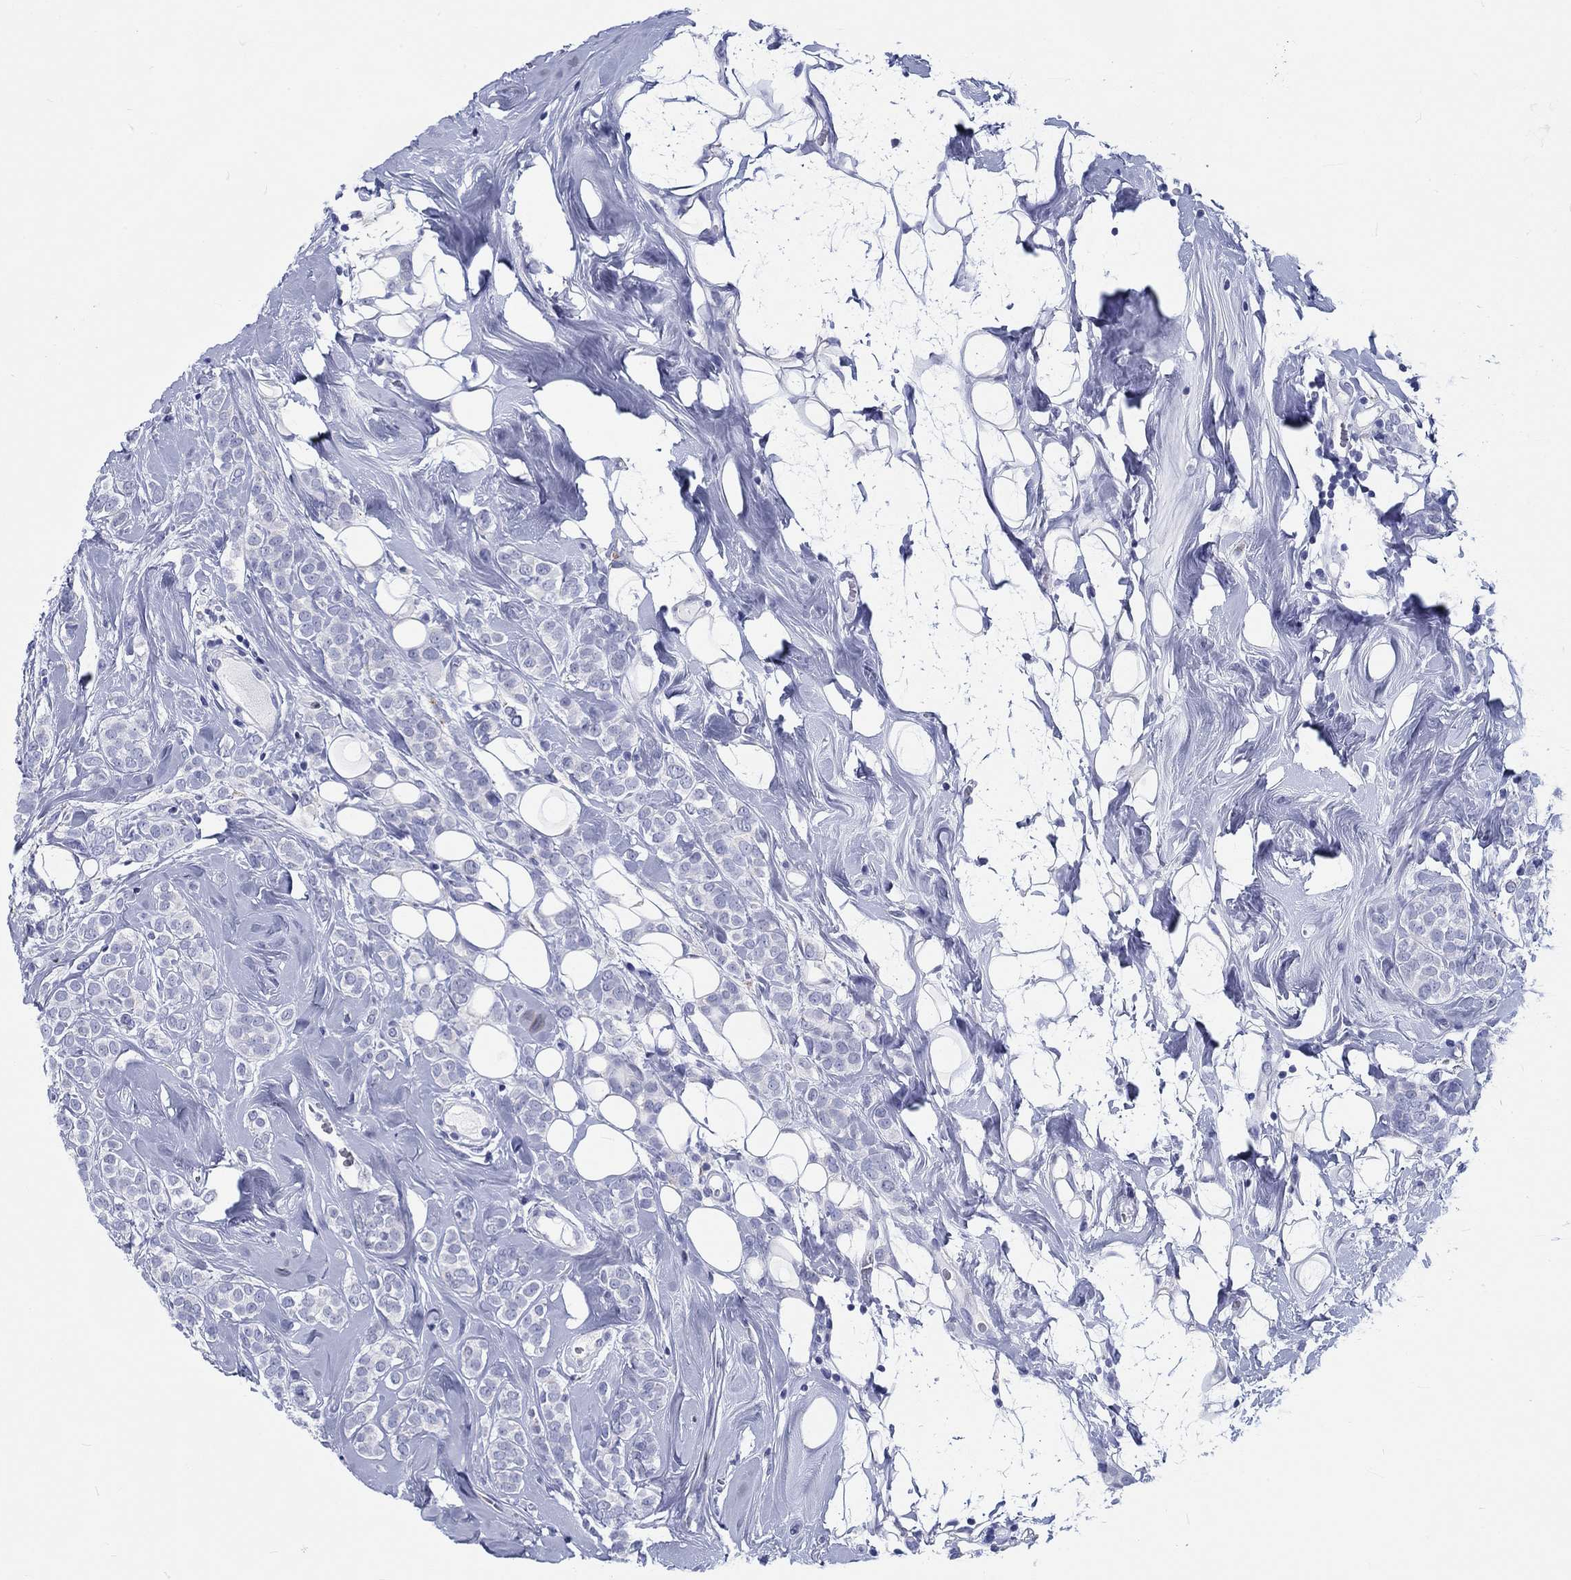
{"staining": {"intensity": "negative", "quantity": "none", "location": "none"}, "tissue": "breast cancer", "cell_type": "Tumor cells", "image_type": "cancer", "snomed": [{"axis": "morphology", "description": "Lobular carcinoma"}, {"axis": "topography", "description": "Breast"}], "caption": "Lobular carcinoma (breast) was stained to show a protein in brown. There is no significant expression in tumor cells.", "gene": "H1-1", "patient": {"sex": "female", "age": 49}}